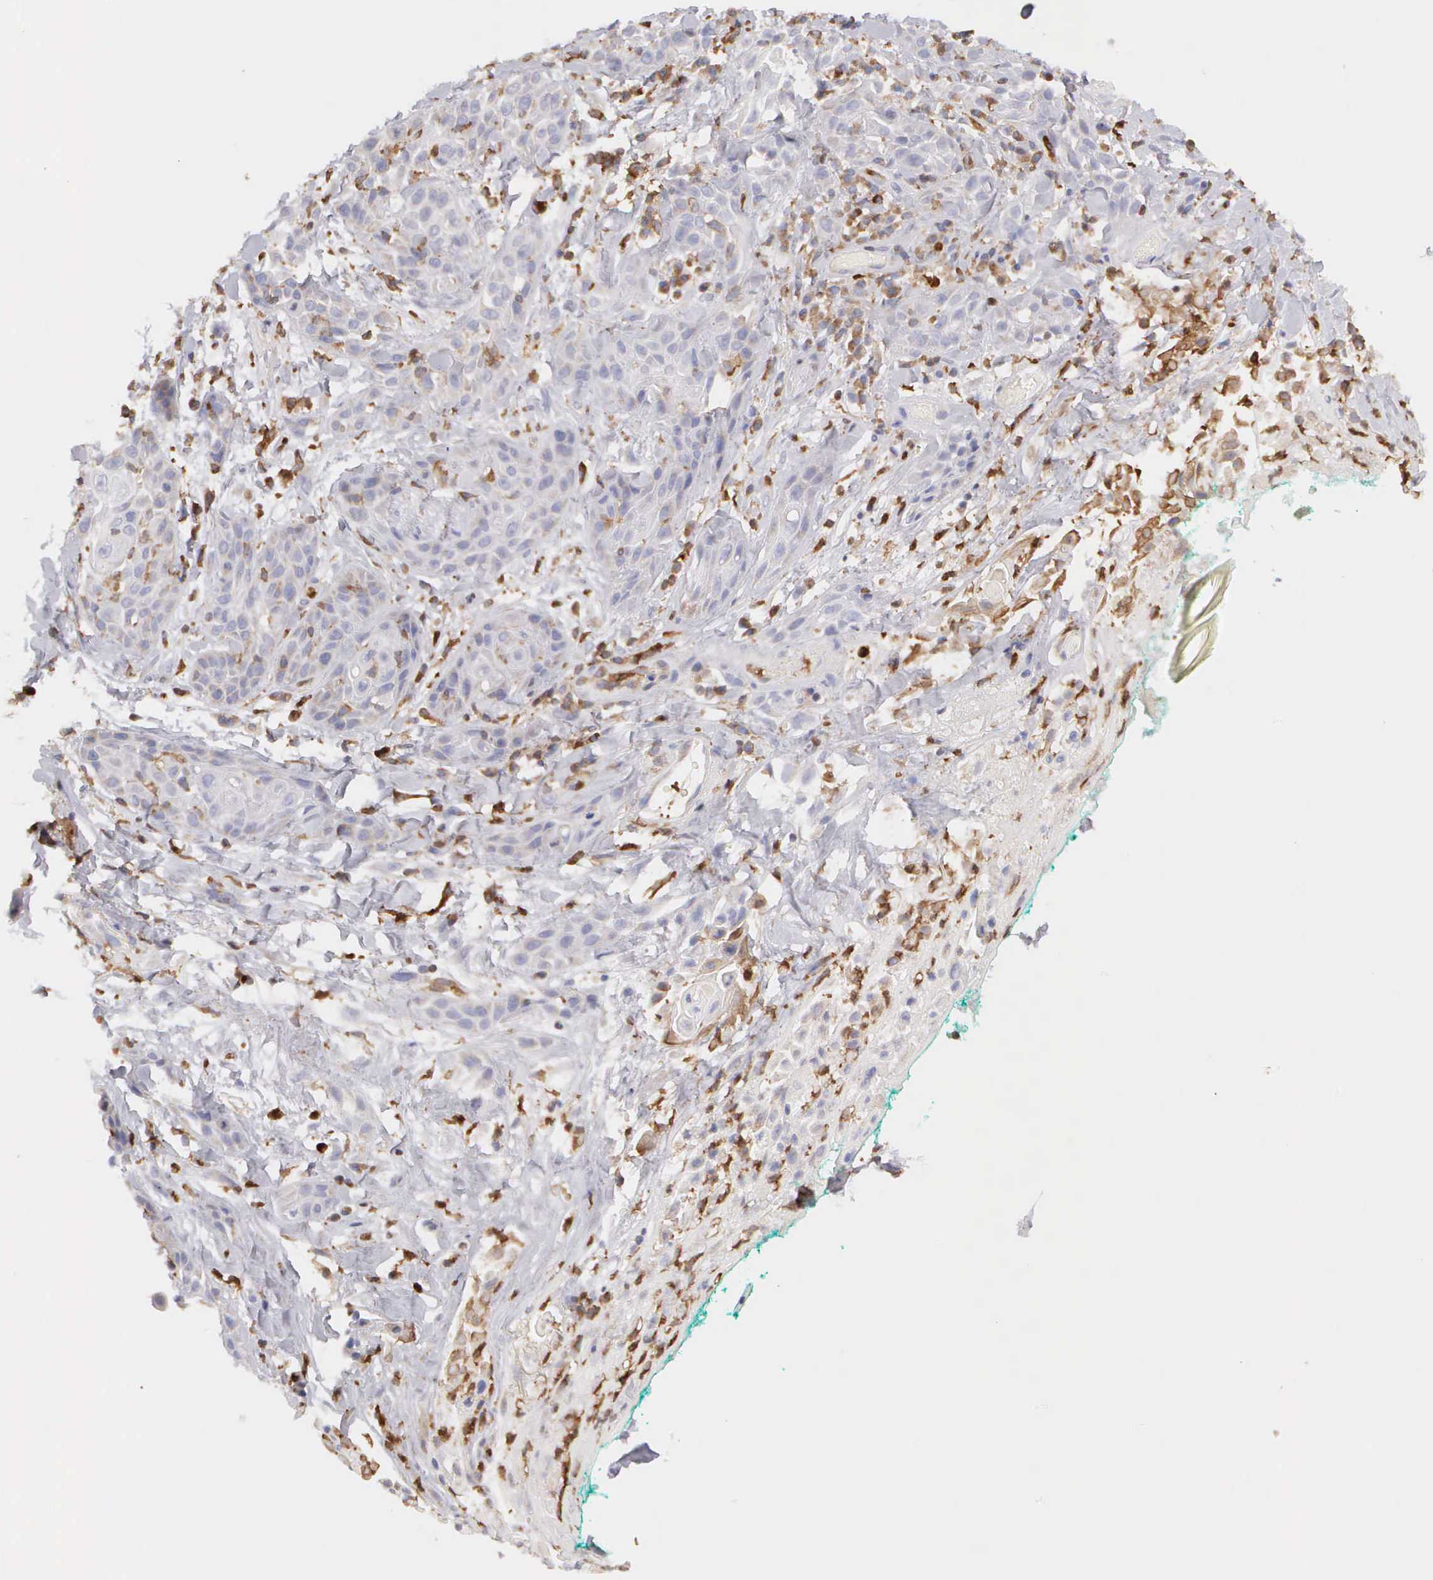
{"staining": {"intensity": "negative", "quantity": "none", "location": "none"}, "tissue": "skin cancer", "cell_type": "Tumor cells", "image_type": "cancer", "snomed": [{"axis": "morphology", "description": "Squamous cell carcinoma, NOS"}, {"axis": "topography", "description": "Skin"}, {"axis": "topography", "description": "Anal"}], "caption": "Squamous cell carcinoma (skin) was stained to show a protein in brown. There is no significant staining in tumor cells. (DAB immunohistochemistry visualized using brightfield microscopy, high magnification).", "gene": "ARHGAP4", "patient": {"sex": "male", "age": 64}}